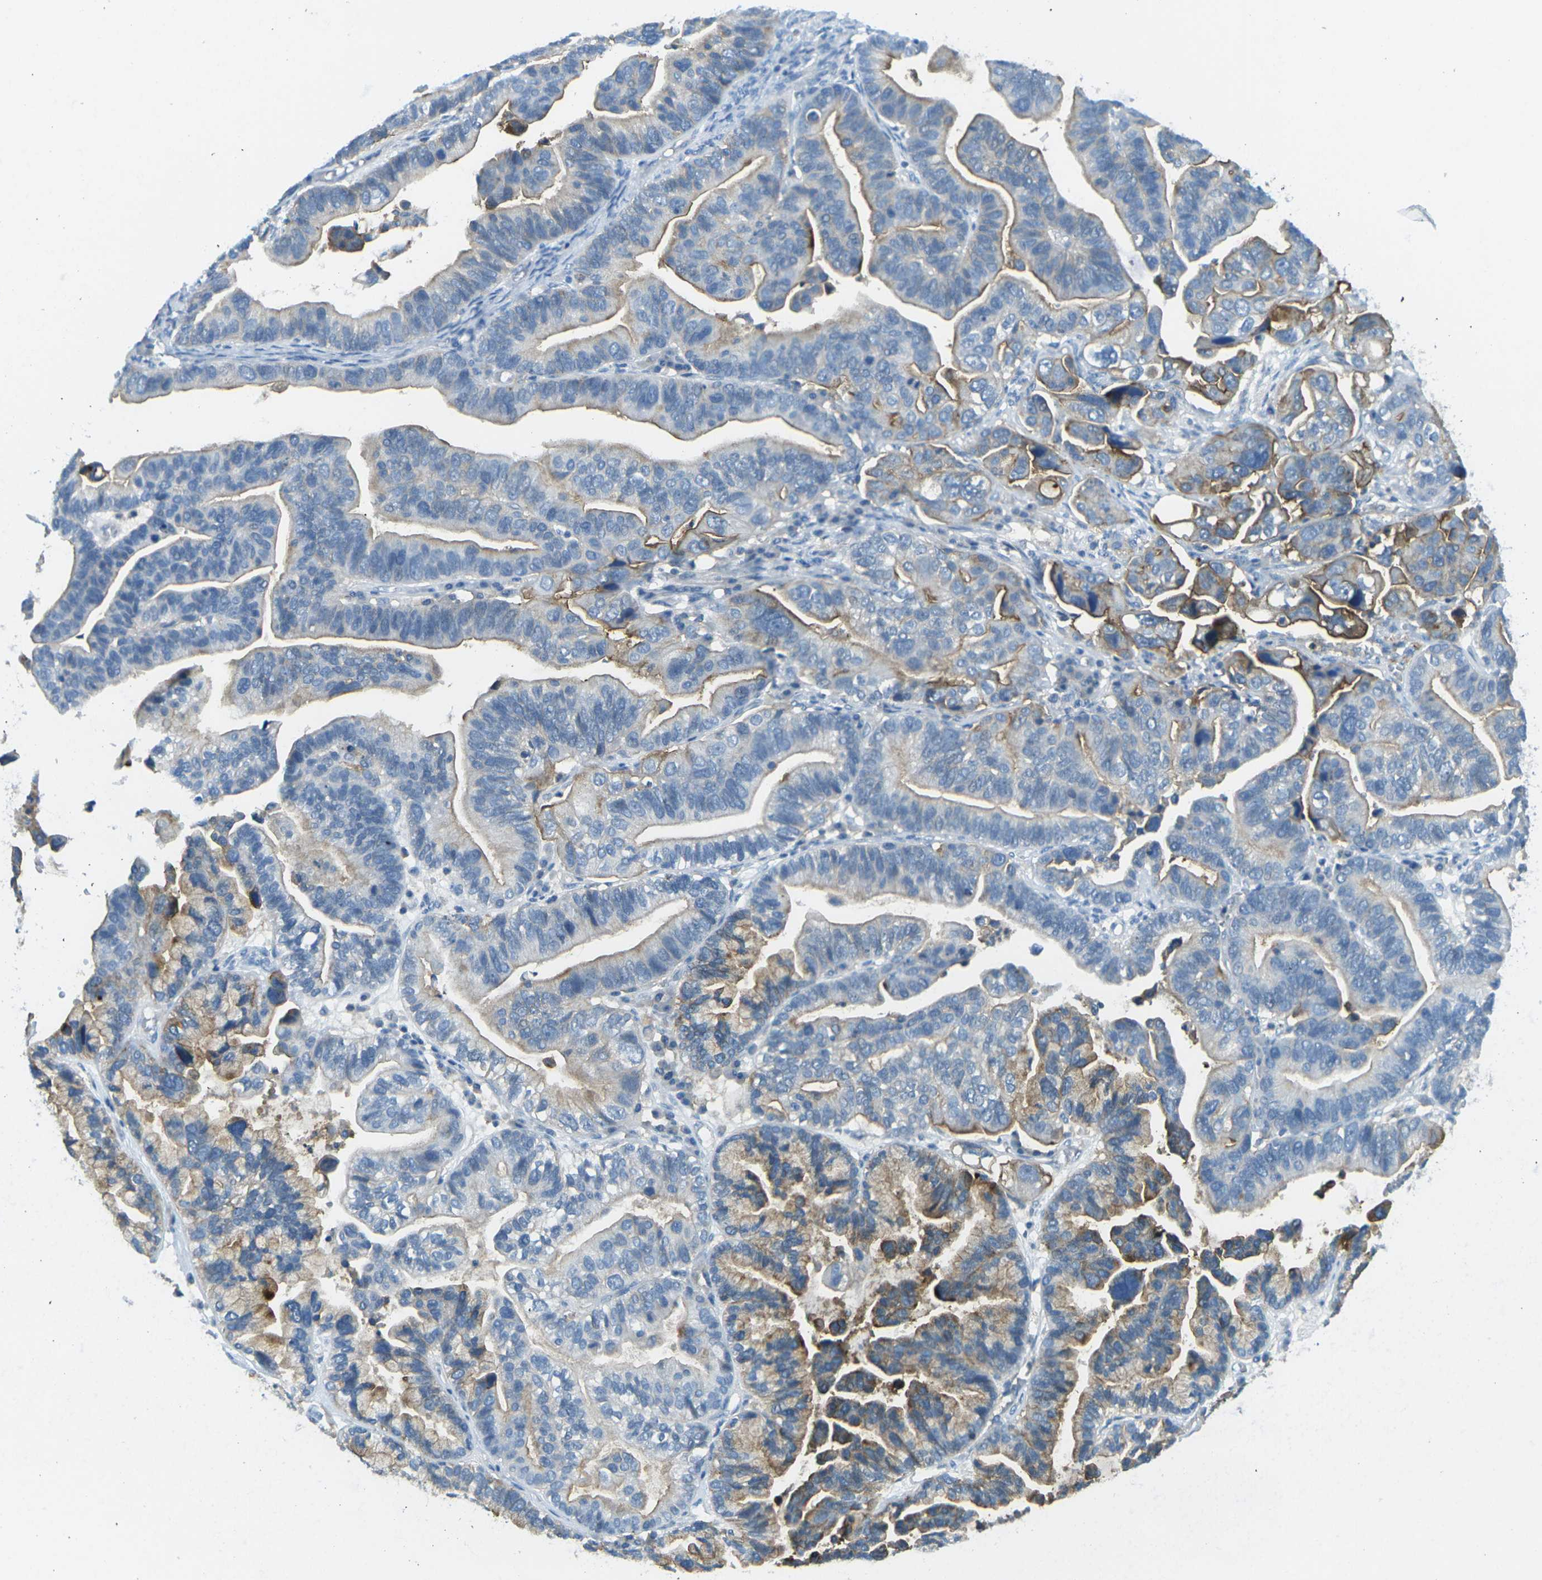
{"staining": {"intensity": "weak", "quantity": "25%-75%", "location": "cytoplasmic/membranous"}, "tissue": "ovarian cancer", "cell_type": "Tumor cells", "image_type": "cancer", "snomed": [{"axis": "morphology", "description": "Cystadenocarcinoma, serous, NOS"}, {"axis": "topography", "description": "Ovary"}], "caption": "Serous cystadenocarcinoma (ovarian) stained with DAB immunohistochemistry exhibits low levels of weak cytoplasmic/membranous positivity in about 25%-75% of tumor cells. (DAB (3,3'-diaminobenzidine) = brown stain, brightfield microscopy at high magnification).", "gene": "CD47", "patient": {"sex": "female", "age": 56}}